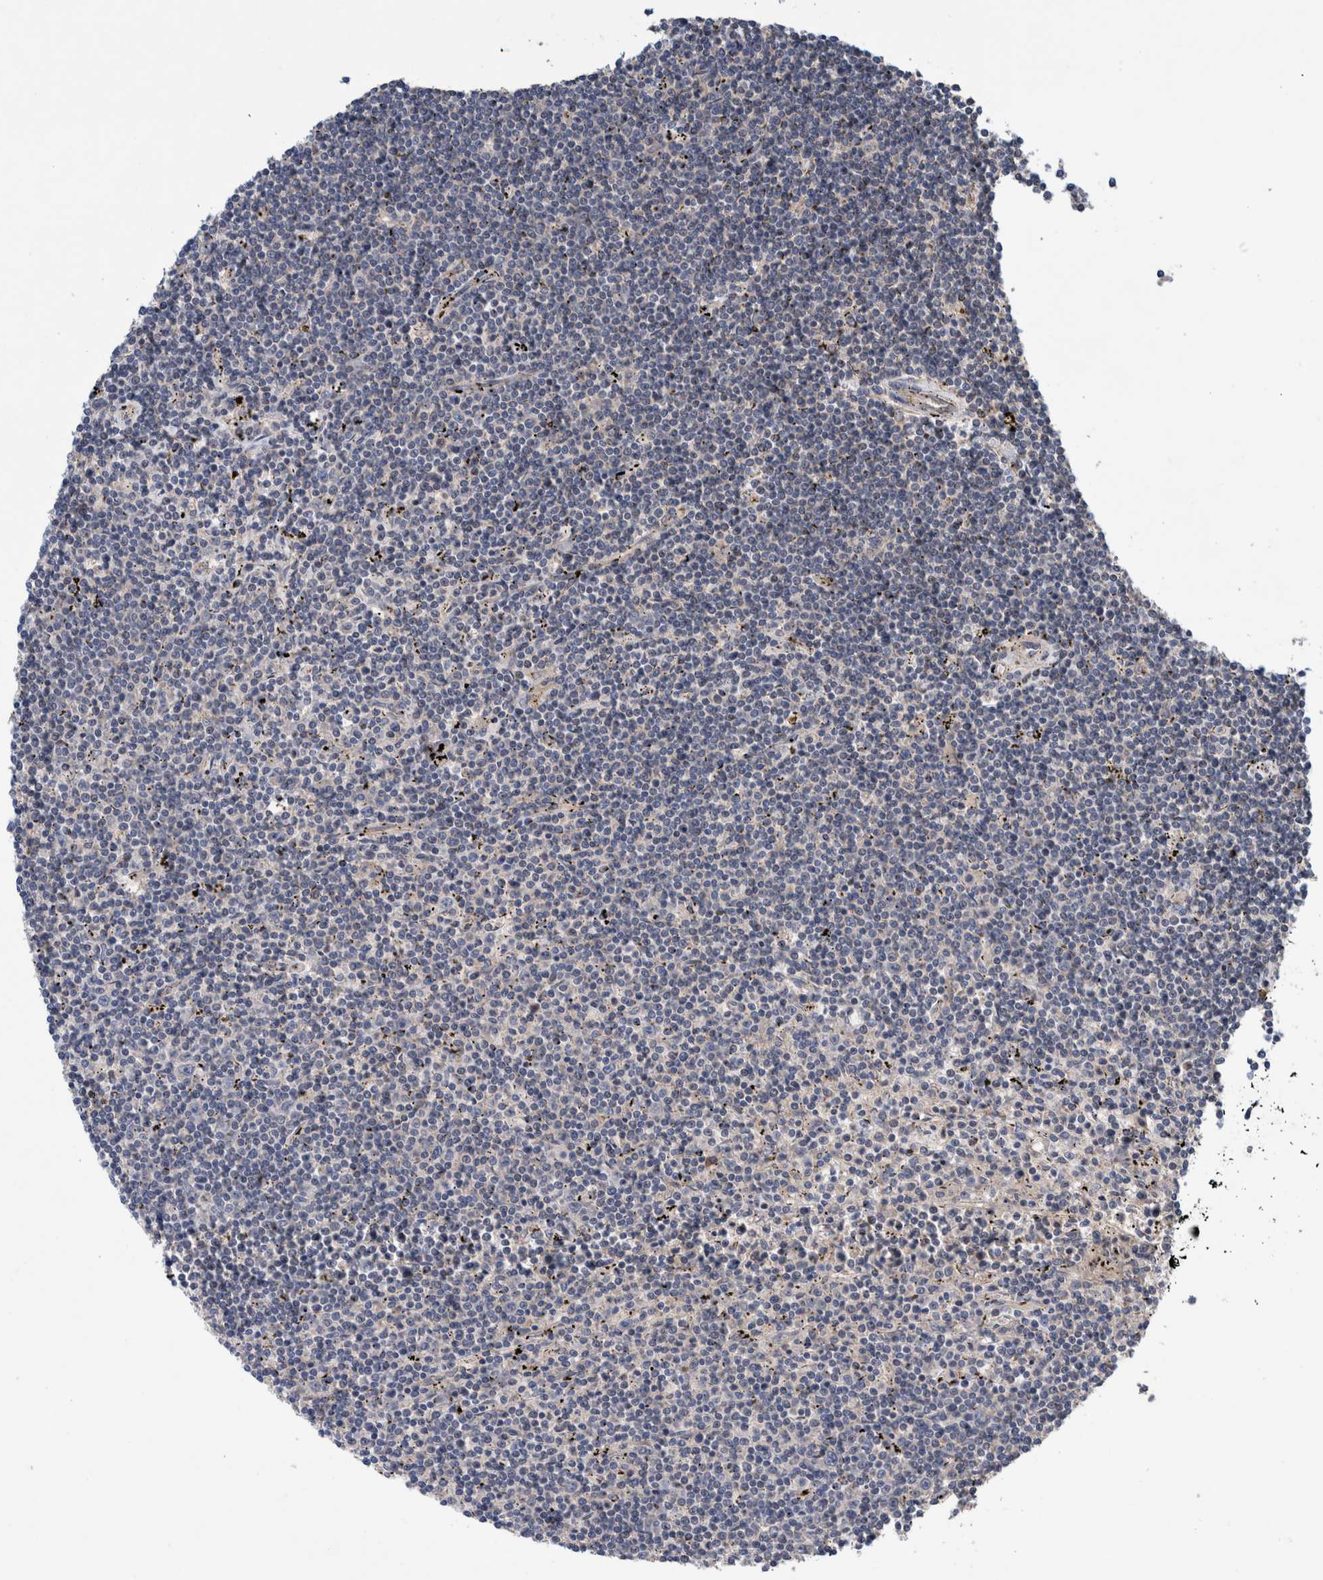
{"staining": {"intensity": "negative", "quantity": "none", "location": "none"}, "tissue": "lymphoma", "cell_type": "Tumor cells", "image_type": "cancer", "snomed": [{"axis": "morphology", "description": "Malignant lymphoma, non-Hodgkin's type, Low grade"}, {"axis": "topography", "description": "Spleen"}], "caption": "The histopathology image exhibits no staining of tumor cells in malignant lymphoma, non-Hodgkin's type (low-grade).", "gene": "PIK3R6", "patient": {"sex": "male", "age": 76}}